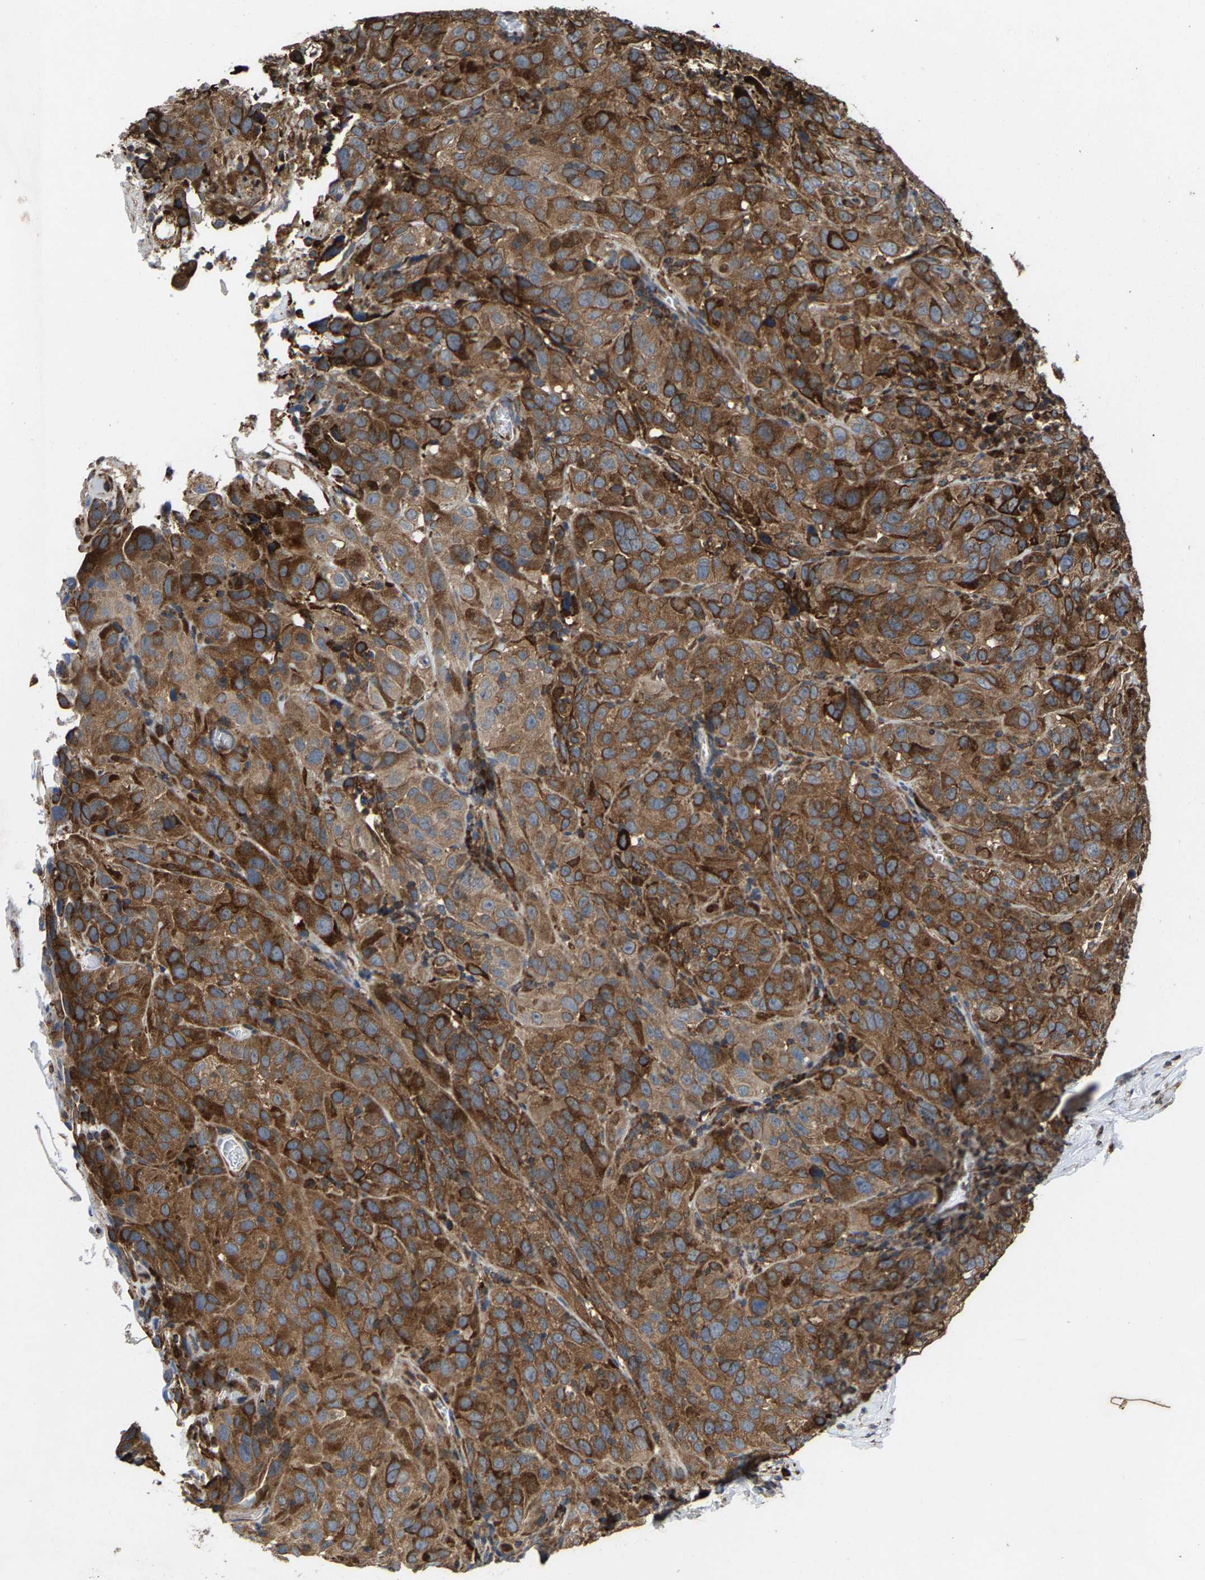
{"staining": {"intensity": "strong", "quantity": ">75%", "location": "cytoplasmic/membranous"}, "tissue": "cervical cancer", "cell_type": "Tumor cells", "image_type": "cancer", "snomed": [{"axis": "morphology", "description": "Squamous cell carcinoma, NOS"}, {"axis": "topography", "description": "Cervix"}], "caption": "The micrograph shows staining of cervical cancer, revealing strong cytoplasmic/membranous protein expression (brown color) within tumor cells. (brown staining indicates protein expression, while blue staining denotes nuclei).", "gene": "FGD3", "patient": {"sex": "female", "age": 32}}